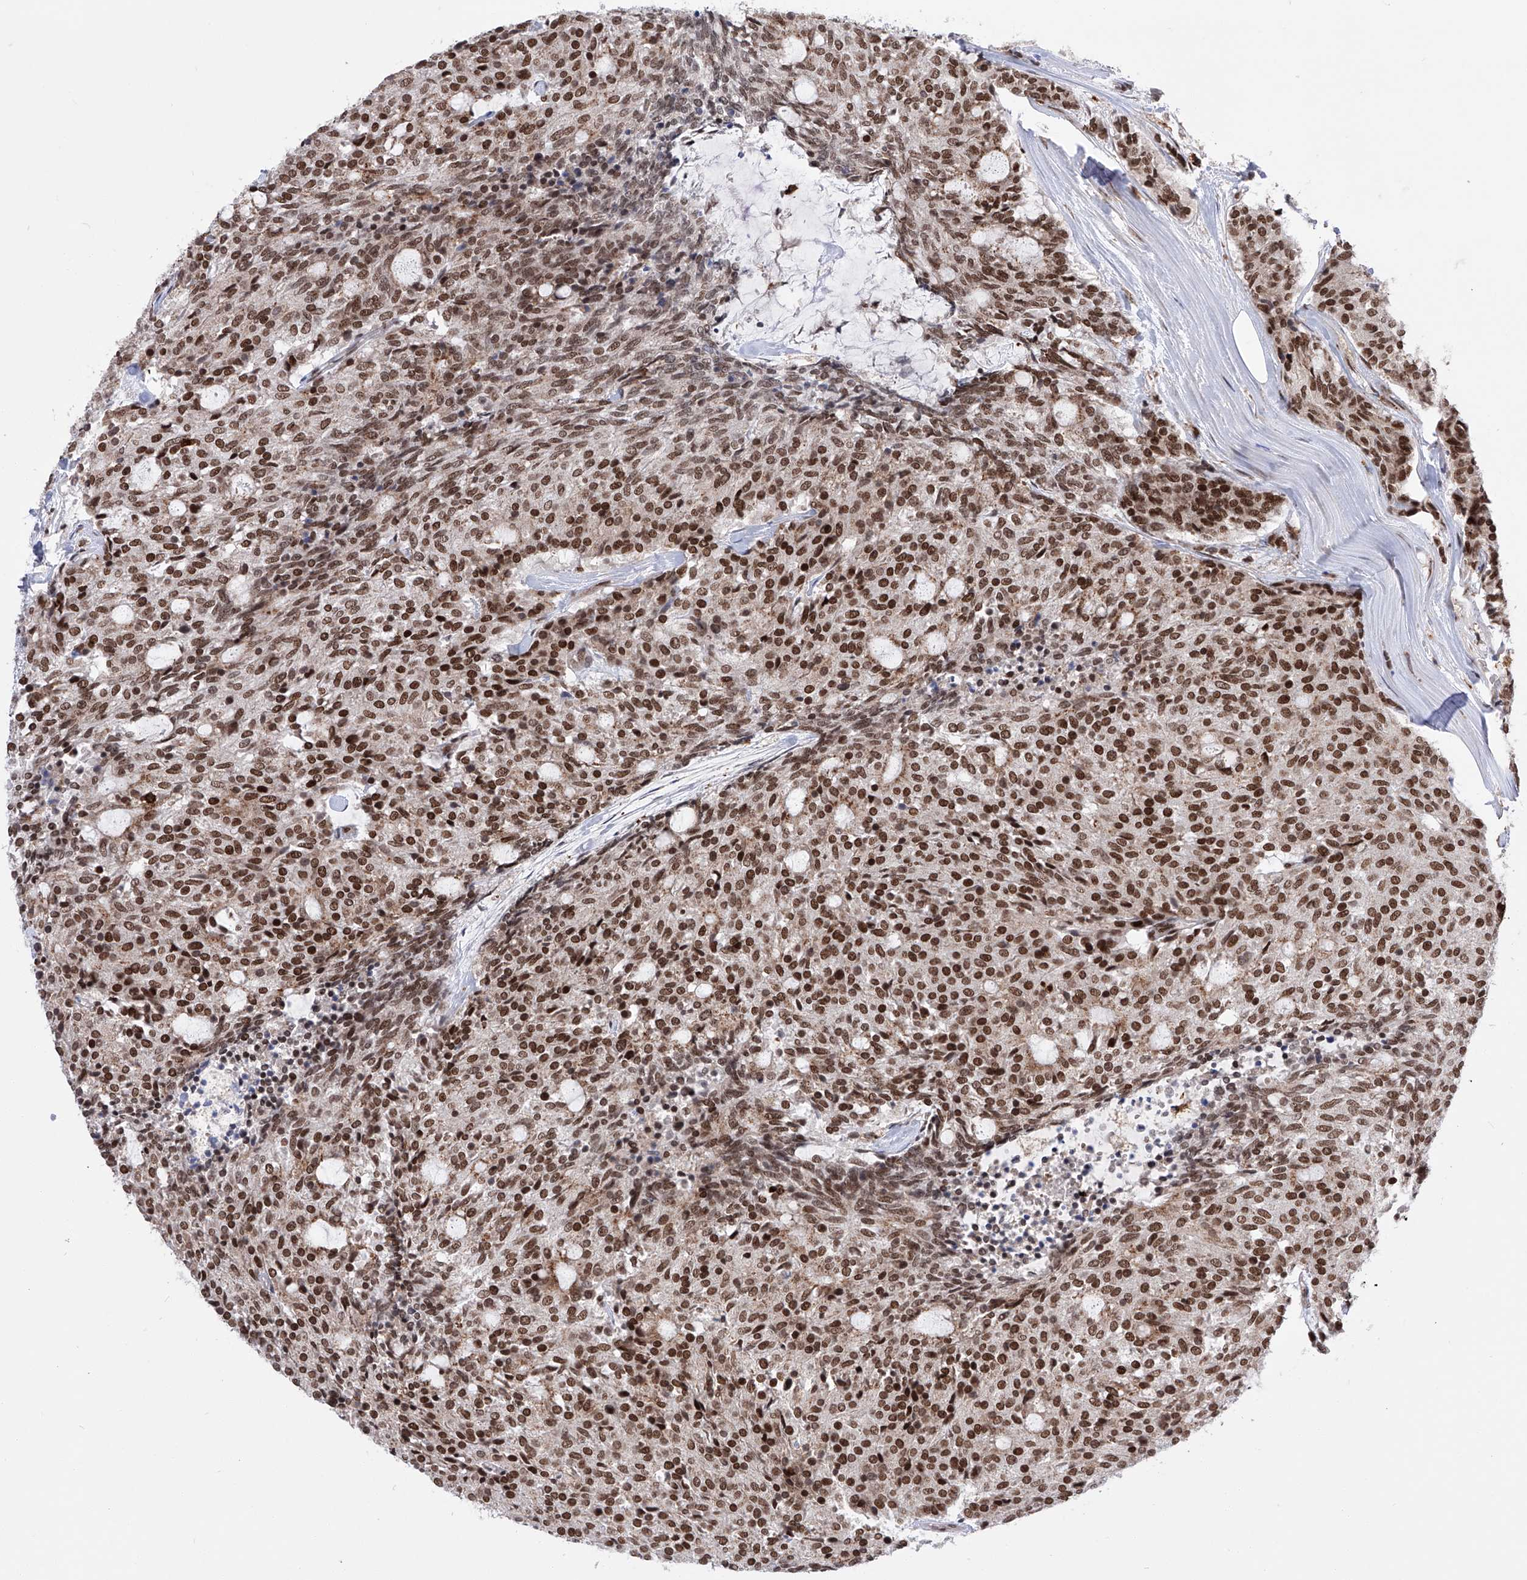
{"staining": {"intensity": "moderate", "quantity": ">75%", "location": "nuclear"}, "tissue": "carcinoid", "cell_type": "Tumor cells", "image_type": "cancer", "snomed": [{"axis": "morphology", "description": "Carcinoid, malignant, NOS"}, {"axis": "topography", "description": "Pancreas"}], "caption": "Protein staining of carcinoid tissue shows moderate nuclear positivity in approximately >75% of tumor cells.", "gene": "ZNF280D", "patient": {"sex": "female", "age": 54}}